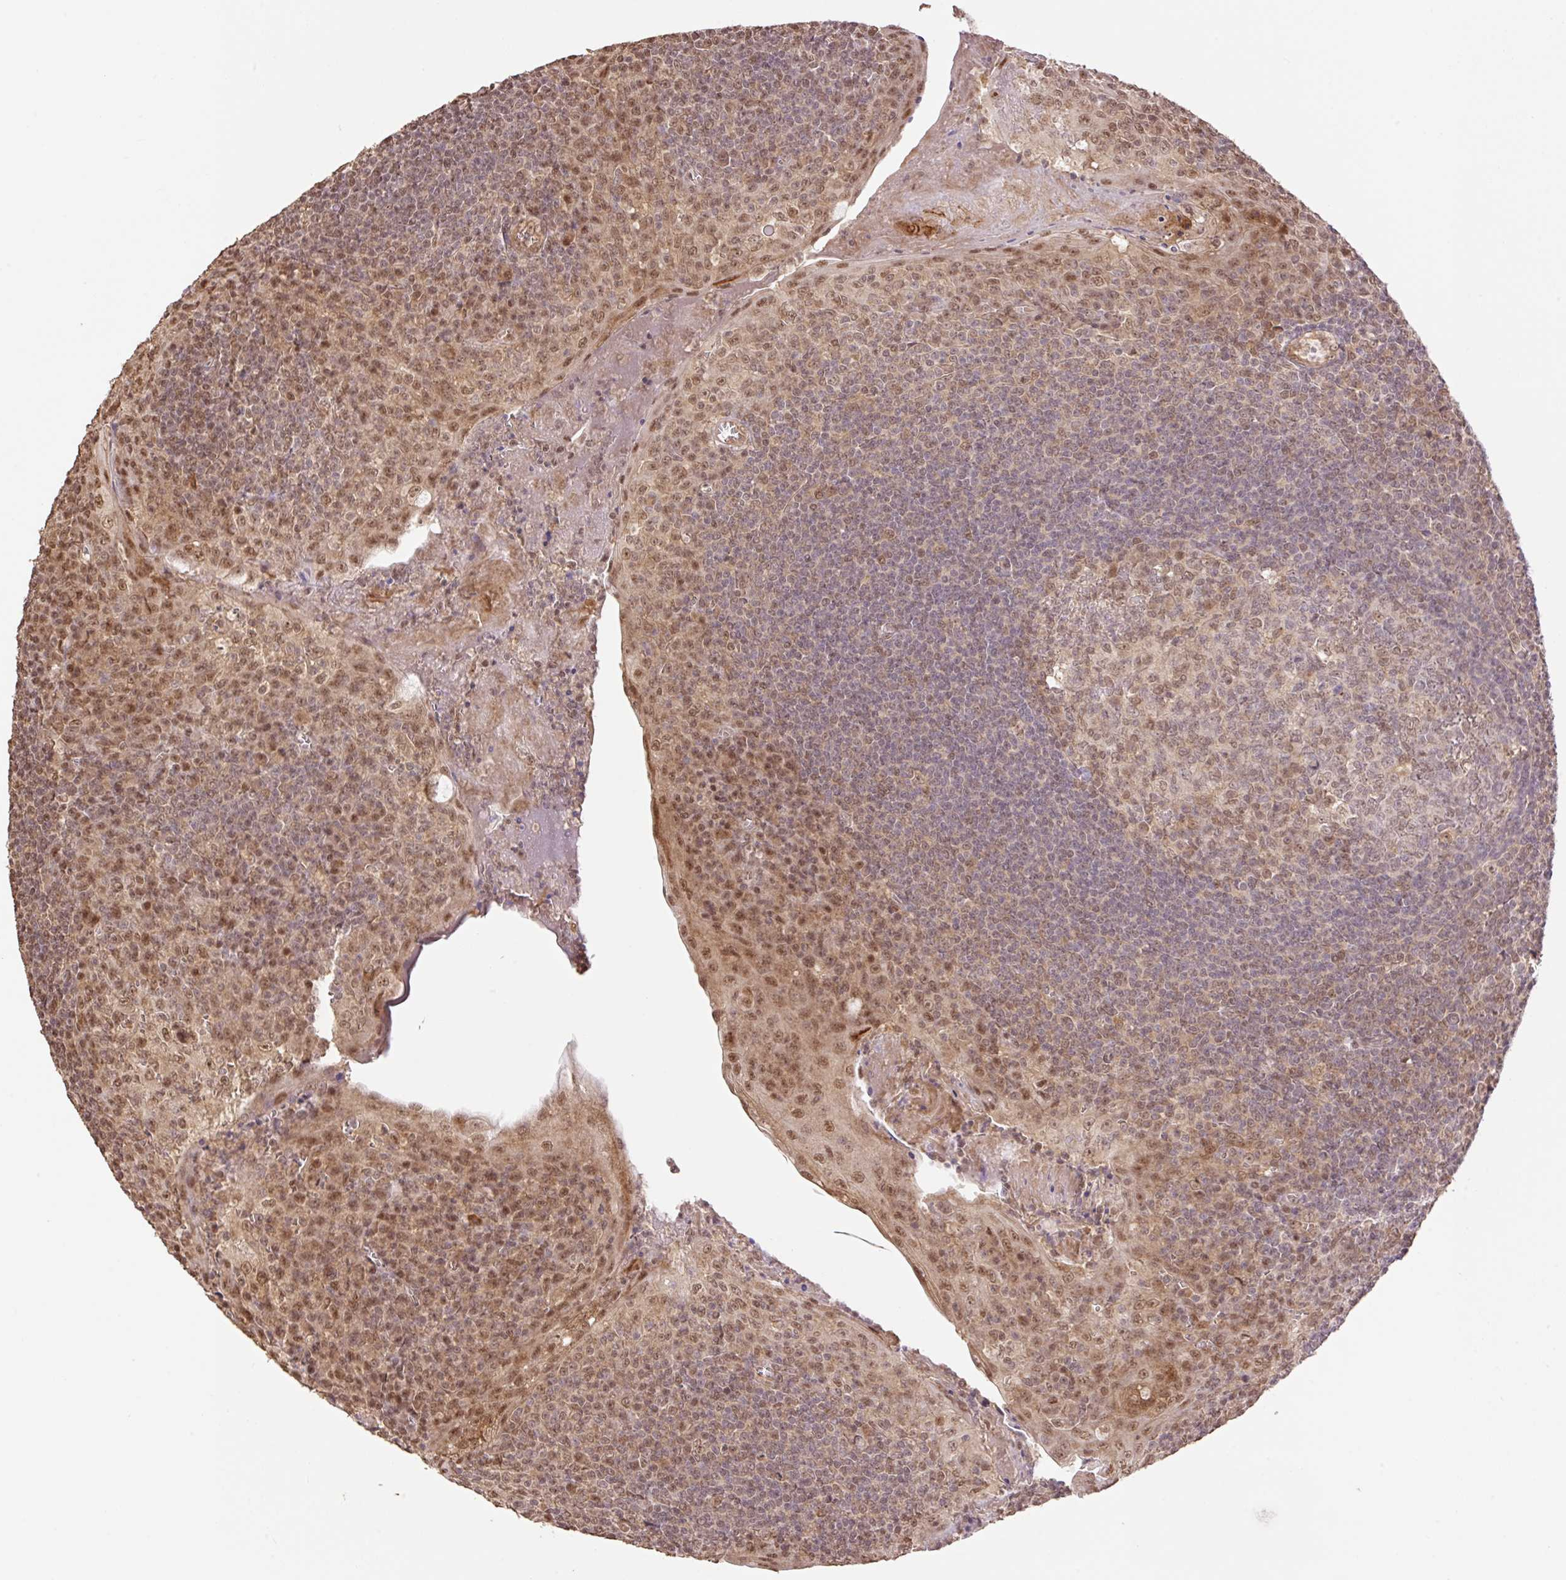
{"staining": {"intensity": "moderate", "quantity": "25%-75%", "location": "nuclear"}, "tissue": "tonsil", "cell_type": "Germinal center cells", "image_type": "normal", "snomed": [{"axis": "morphology", "description": "Normal tissue, NOS"}, {"axis": "topography", "description": "Tonsil"}], "caption": "Protein staining of benign tonsil displays moderate nuclear staining in about 25%-75% of germinal center cells. Using DAB (3,3'-diaminobenzidine) (brown) and hematoxylin (blue) stains, captured at high magnification using brightfield microscopy.", "gene": "VPS25", "patient": {"sex": "male", "age": 27}}